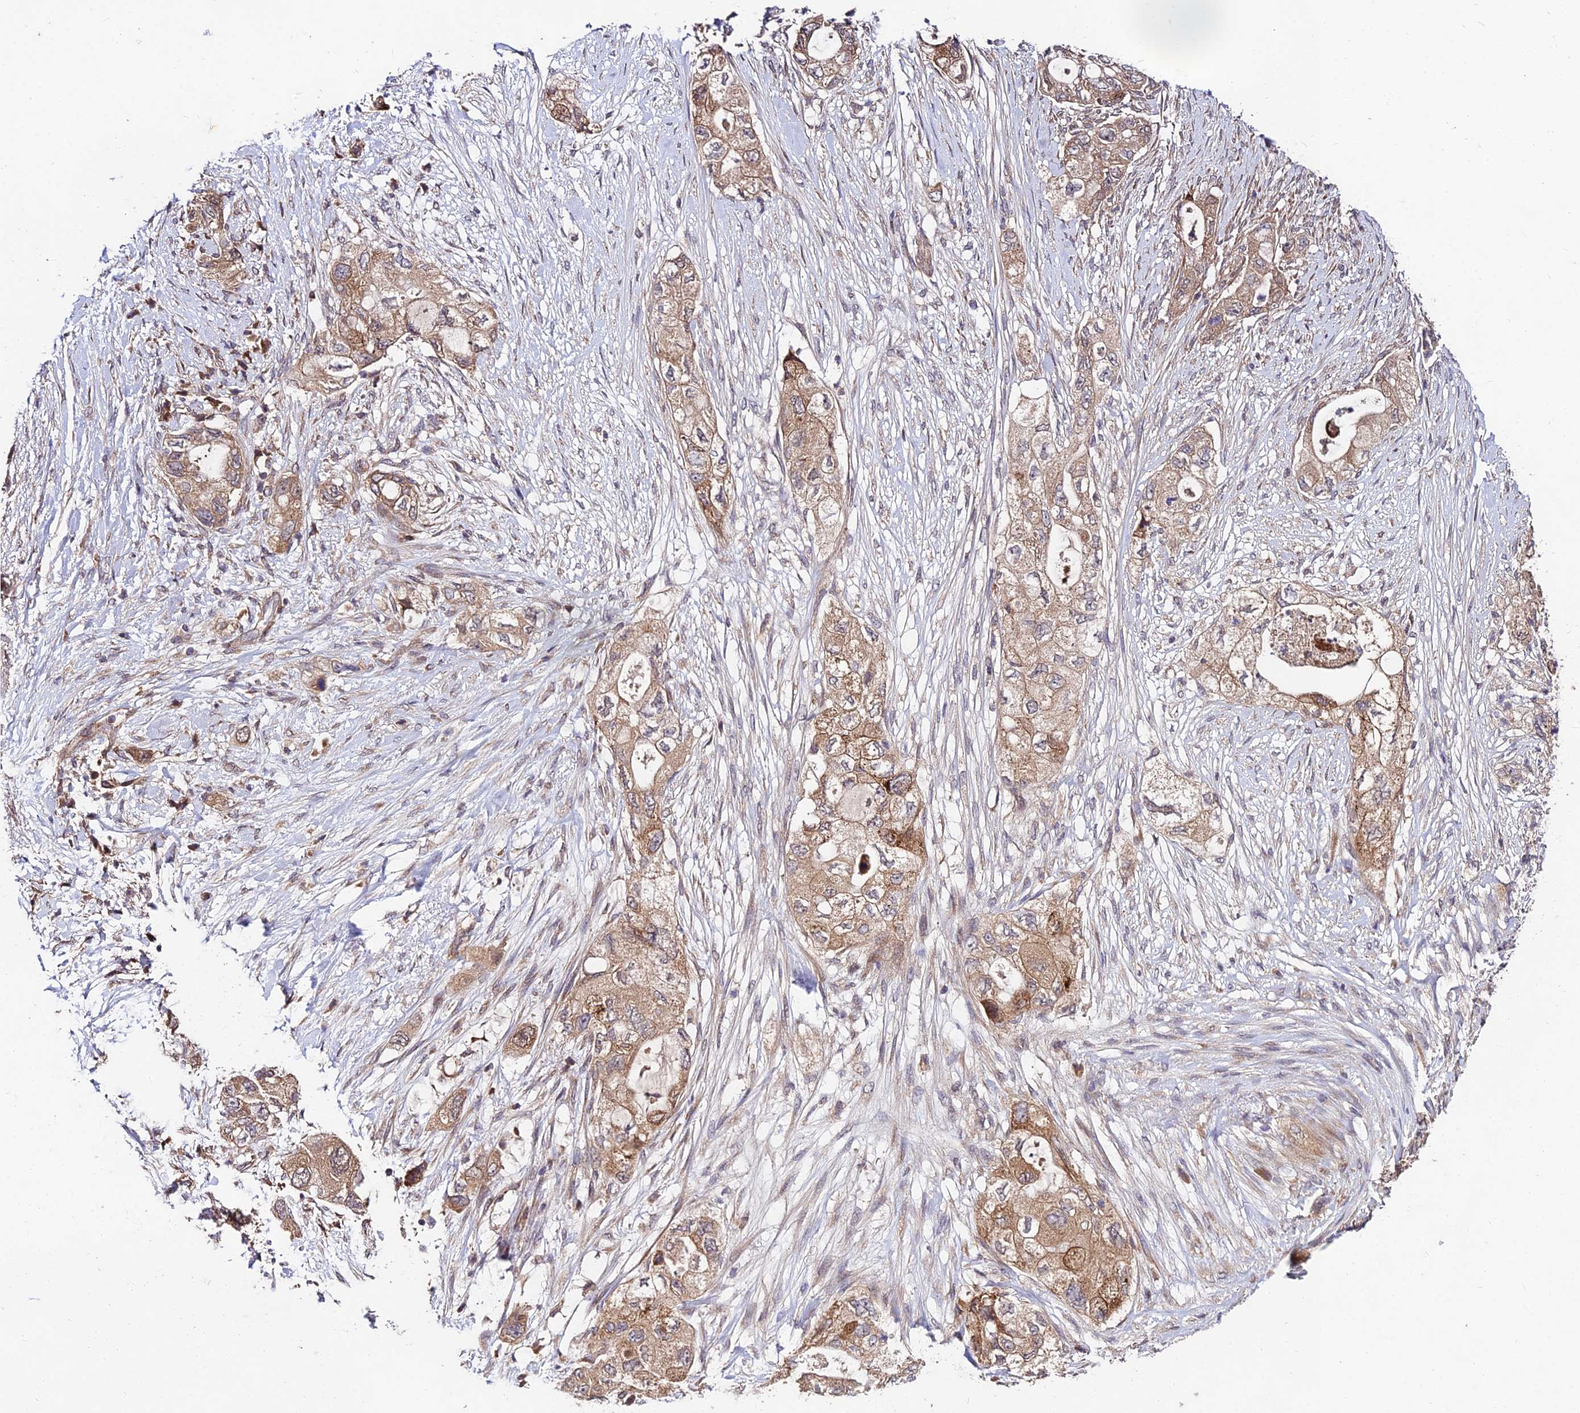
{"staining": {"intensity": "moderate", "quantity": ">75%", "location": "cytoplasmic/membranous,nuclear"}, "tissue": "pancreatic cancer", "cell_type": "Tumor cells", "image_type": "cancer", "snomed": [{"axis": "morphology", "description": "Adenocarcinoma, NOS"}, {"axis": "topography", "description": "Pancreas"}], "caption": "A high-resolution micrograph shows immunohistochemistry staining of pancreatic cancer (adenocarcinoma), which exhibits moderate cytoplasmic/membranous and nuclear staining in approximately >75% of tumor cells.", "gene": "MKKS", "patient": {"sex": "female", "age": 73}}